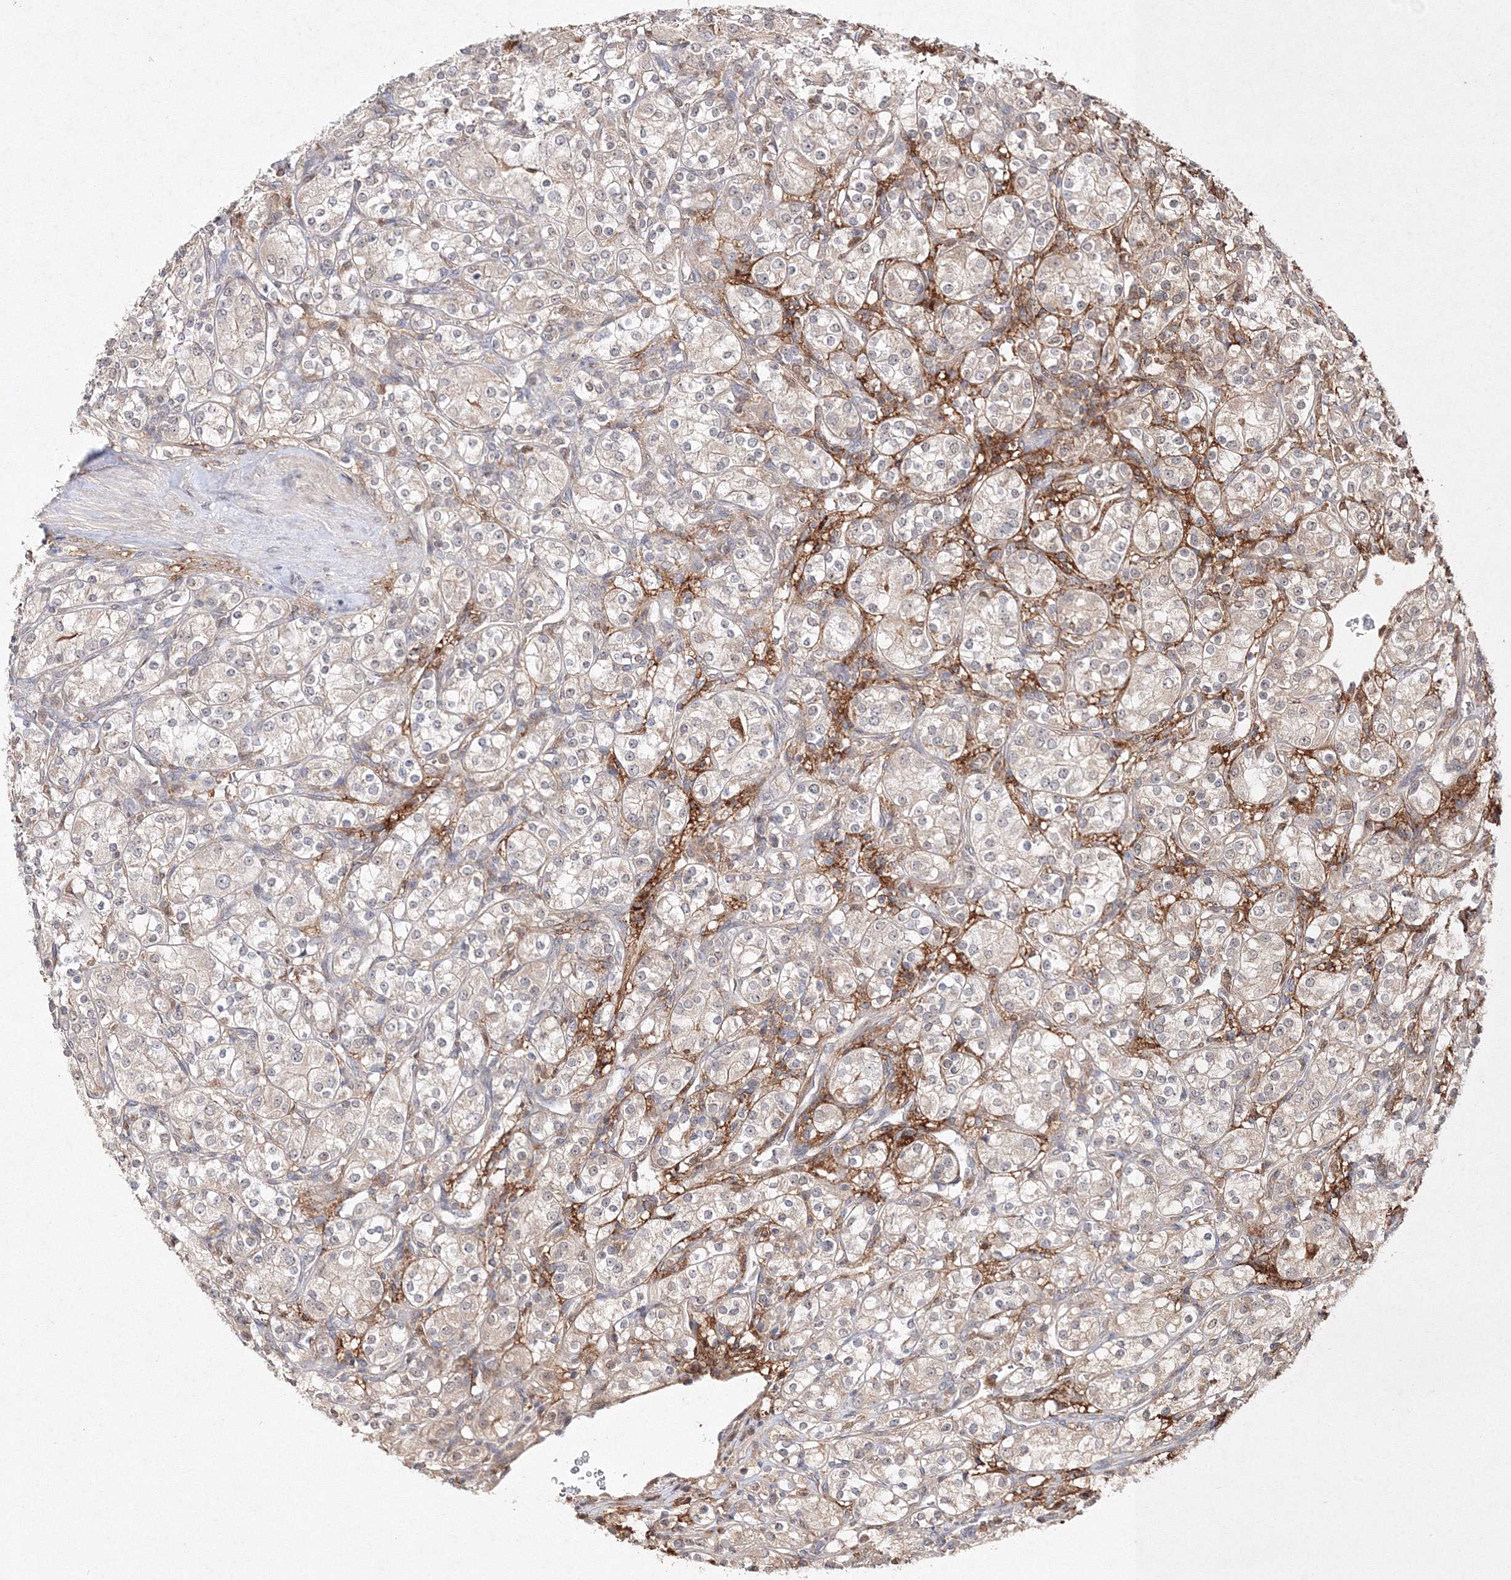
{"staining": {"intensity": "weak", "quantity": "<25%", "location": "cytoplasmic/membranous"}, "tissue": "renal cancer", "cell_type": "Tumor cells", "image_type": "cancer", "snomed": [{"axis": "morphology", "description": "Adenocarcinoma, NOS"}, {"axis": "topography", "description": "Kidney"}], "caption": "Protein analysis of renal adenocarcinoma shows no significant positivity in tumor cells.", "gene": "S100A11", "patient": {"sex": "male", "age": 77}}